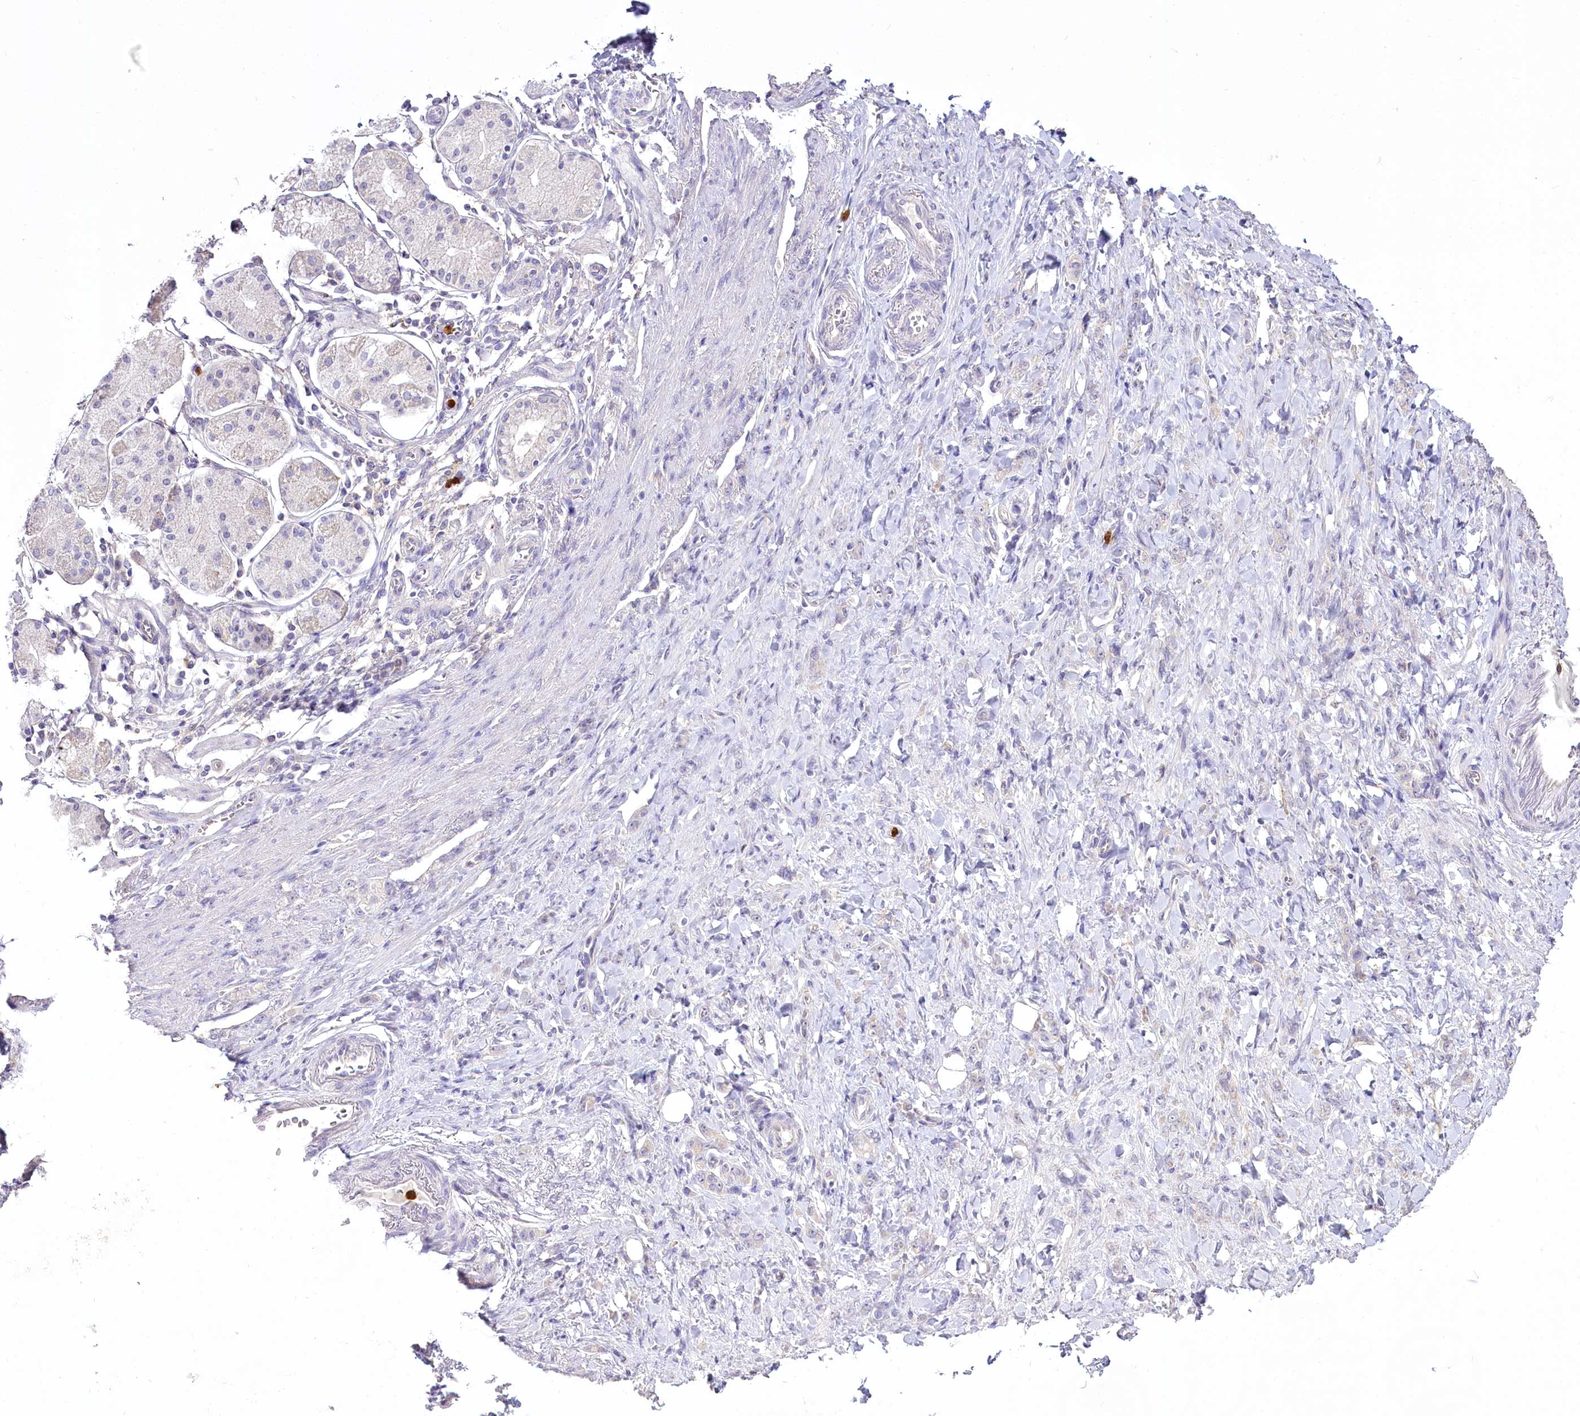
{"staining": {"intensity": "negative", "quantity": "none", "location": "none"}, "tissue": "stomach cancer", "cell_type": "Tumor cells", "image_type": "cancer", "snomed": [{"axis": "morphology", "description": "Normal tissue, NOS"}, {"axis": "morphology", "description": "Adenocarcinoma, NOS"}, {"axis": "topography", "description": "Stomach"}], "caption": "Tumor cells are negative for brown protein staining in adenocarcinoma (stomach).", "gene": "DPYD", "patient": {"sex": "male", "age": 82}}